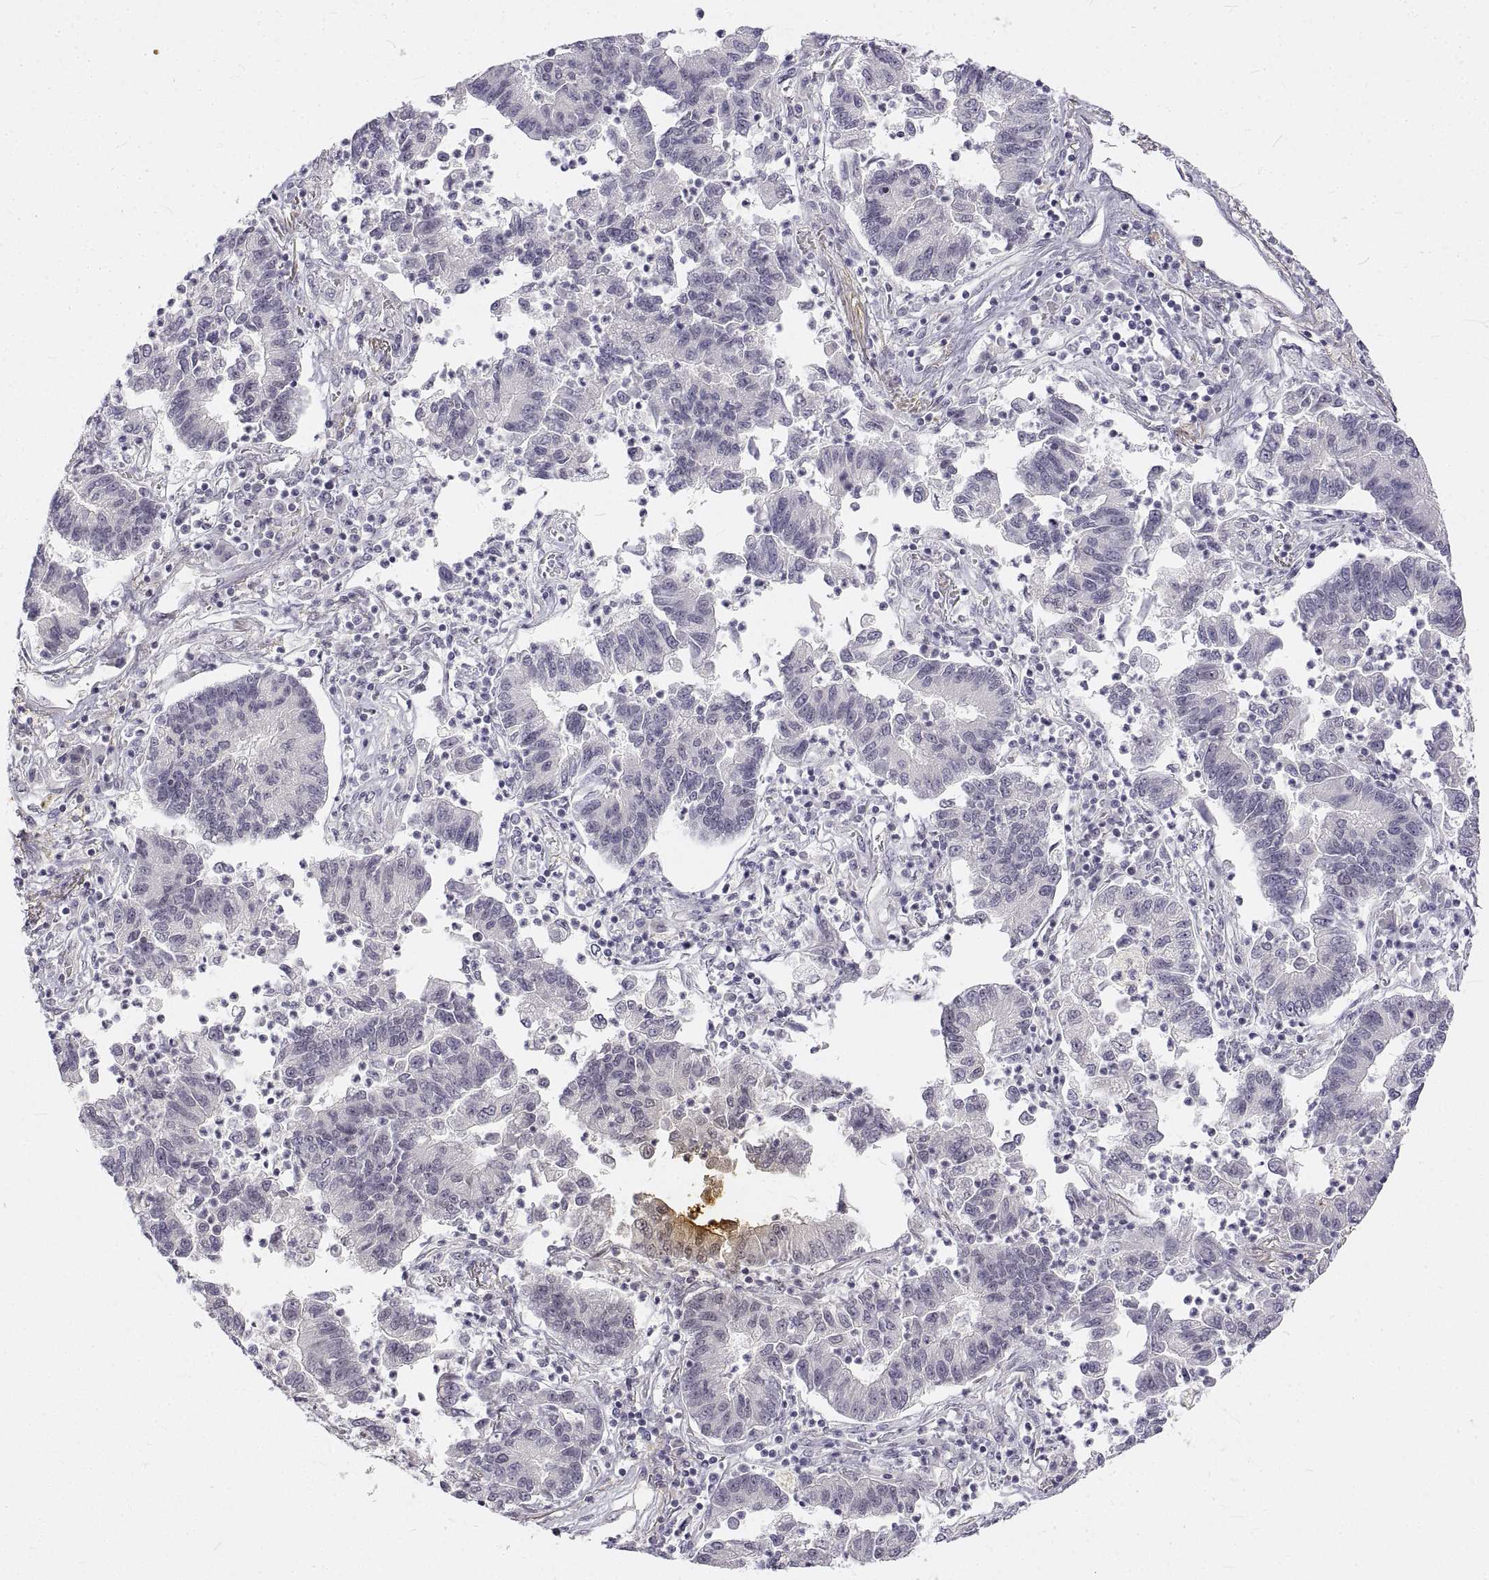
{"staining": {"intensity": "negative", "quantity": "none", "location": "none"}, "tissue": "lung cancer", "cell_type": "Tumor cells", "image_type": "cancer", "snomed": [{"axis": "morphology", "description": "Adenocarcinoma, NOS"}, {"axis": "topography", "description": "Lung"}], "caption": "The immunohistochemistry (IHC) histopathology image has no significant positivity in tumor cells of lung cancer tissue.", "gene": "ANO2", "patient": {"sex": "female", "age": 57}}